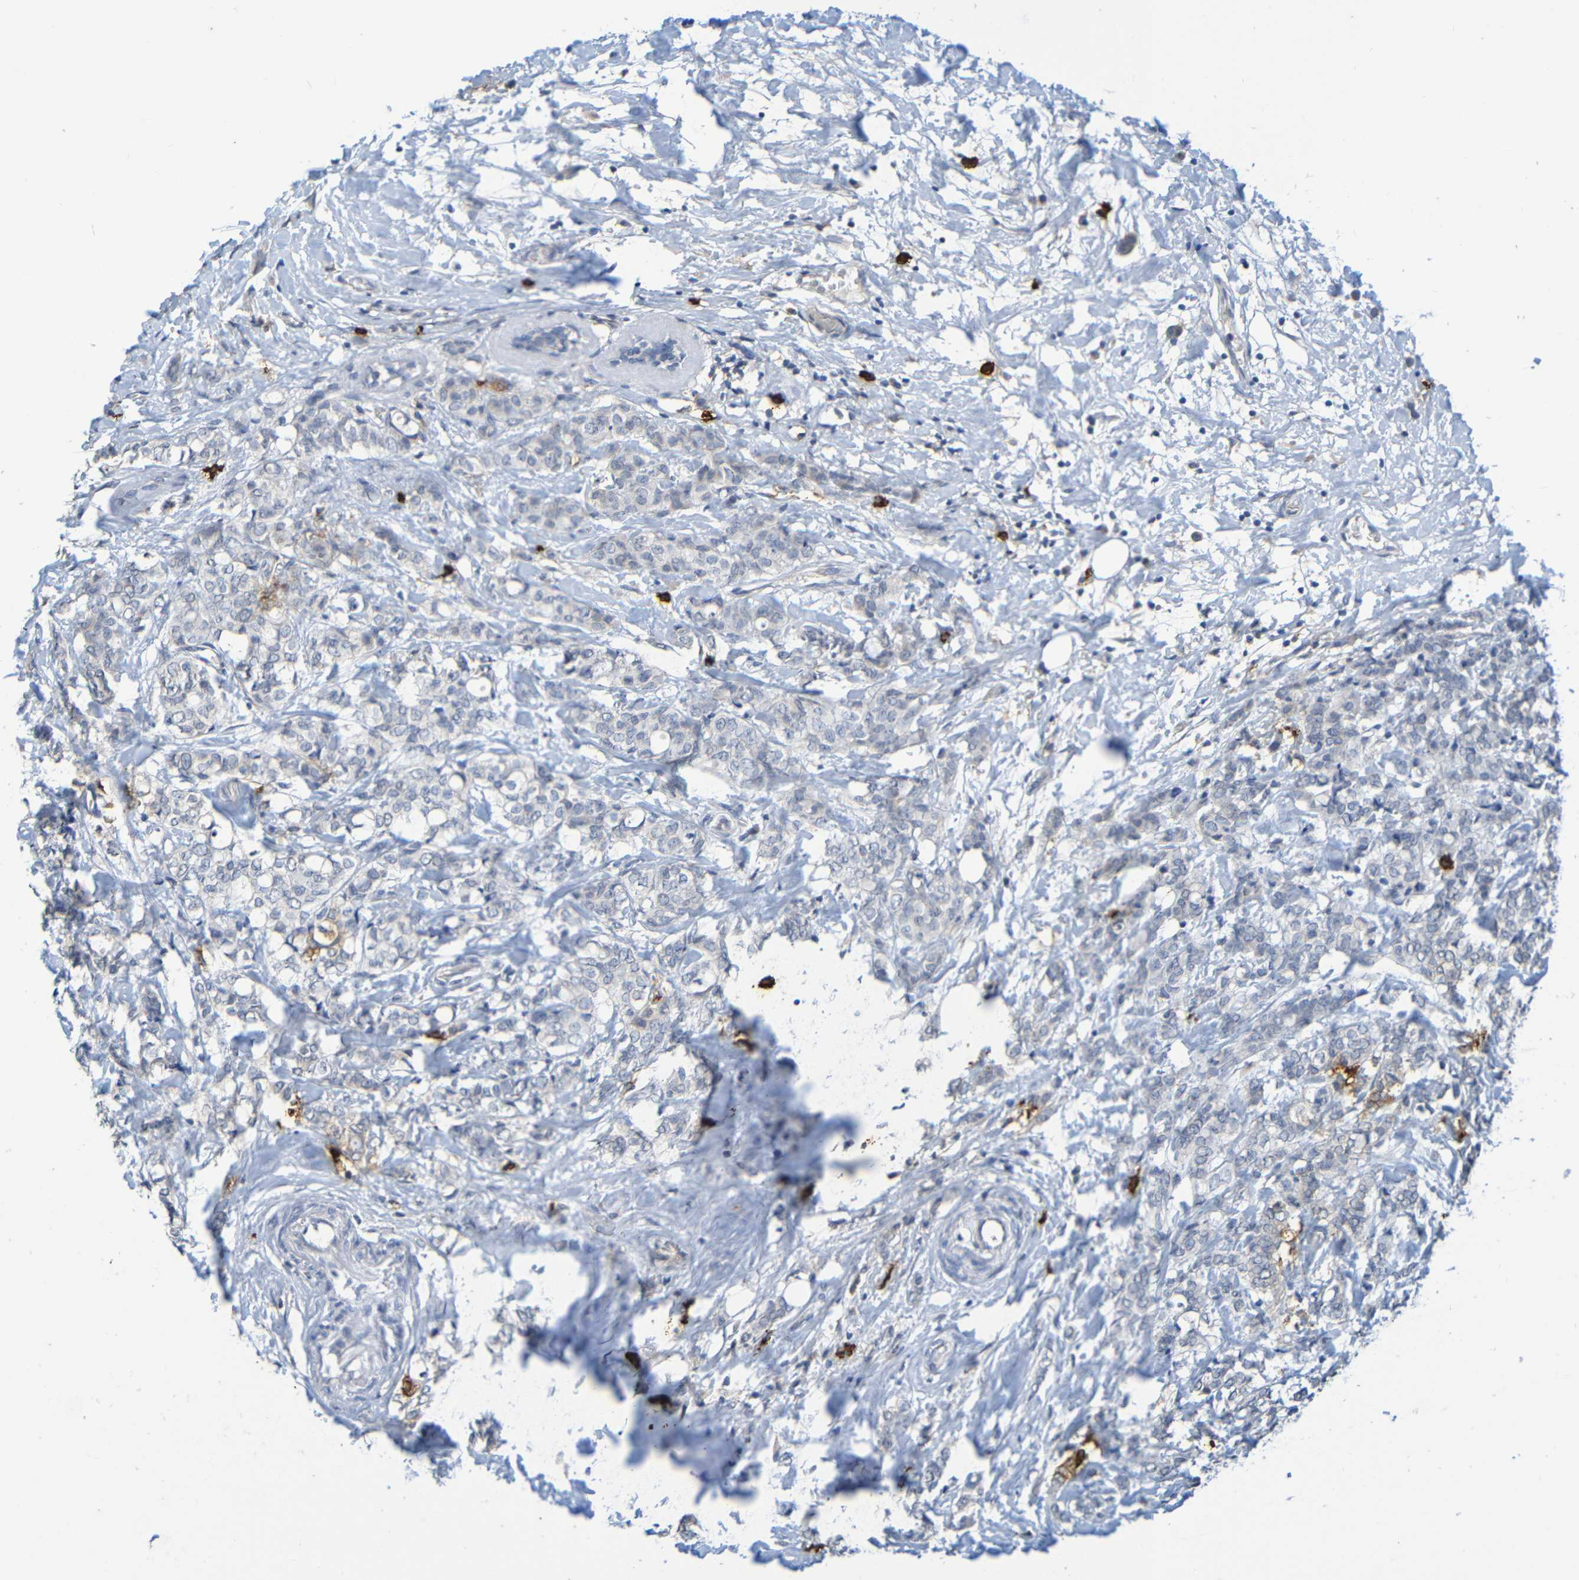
{"staining": {"intensity": "negative", "quantity": "none", "location": "none"}, "tissue": "breast cancer", "cell_type": "Tumor cells", "image_type": "cancer", "snomed": [{"axis": "morphology", "description": "Lobular carcinoma"}, {"axis": "topography", "description": "Breast"}], "caption": "Tumor cells are negative for protein expression in human breast lobular carcinoma.", "gene": "C3AR1", "patient": {"sex": "female", "age": 60}}